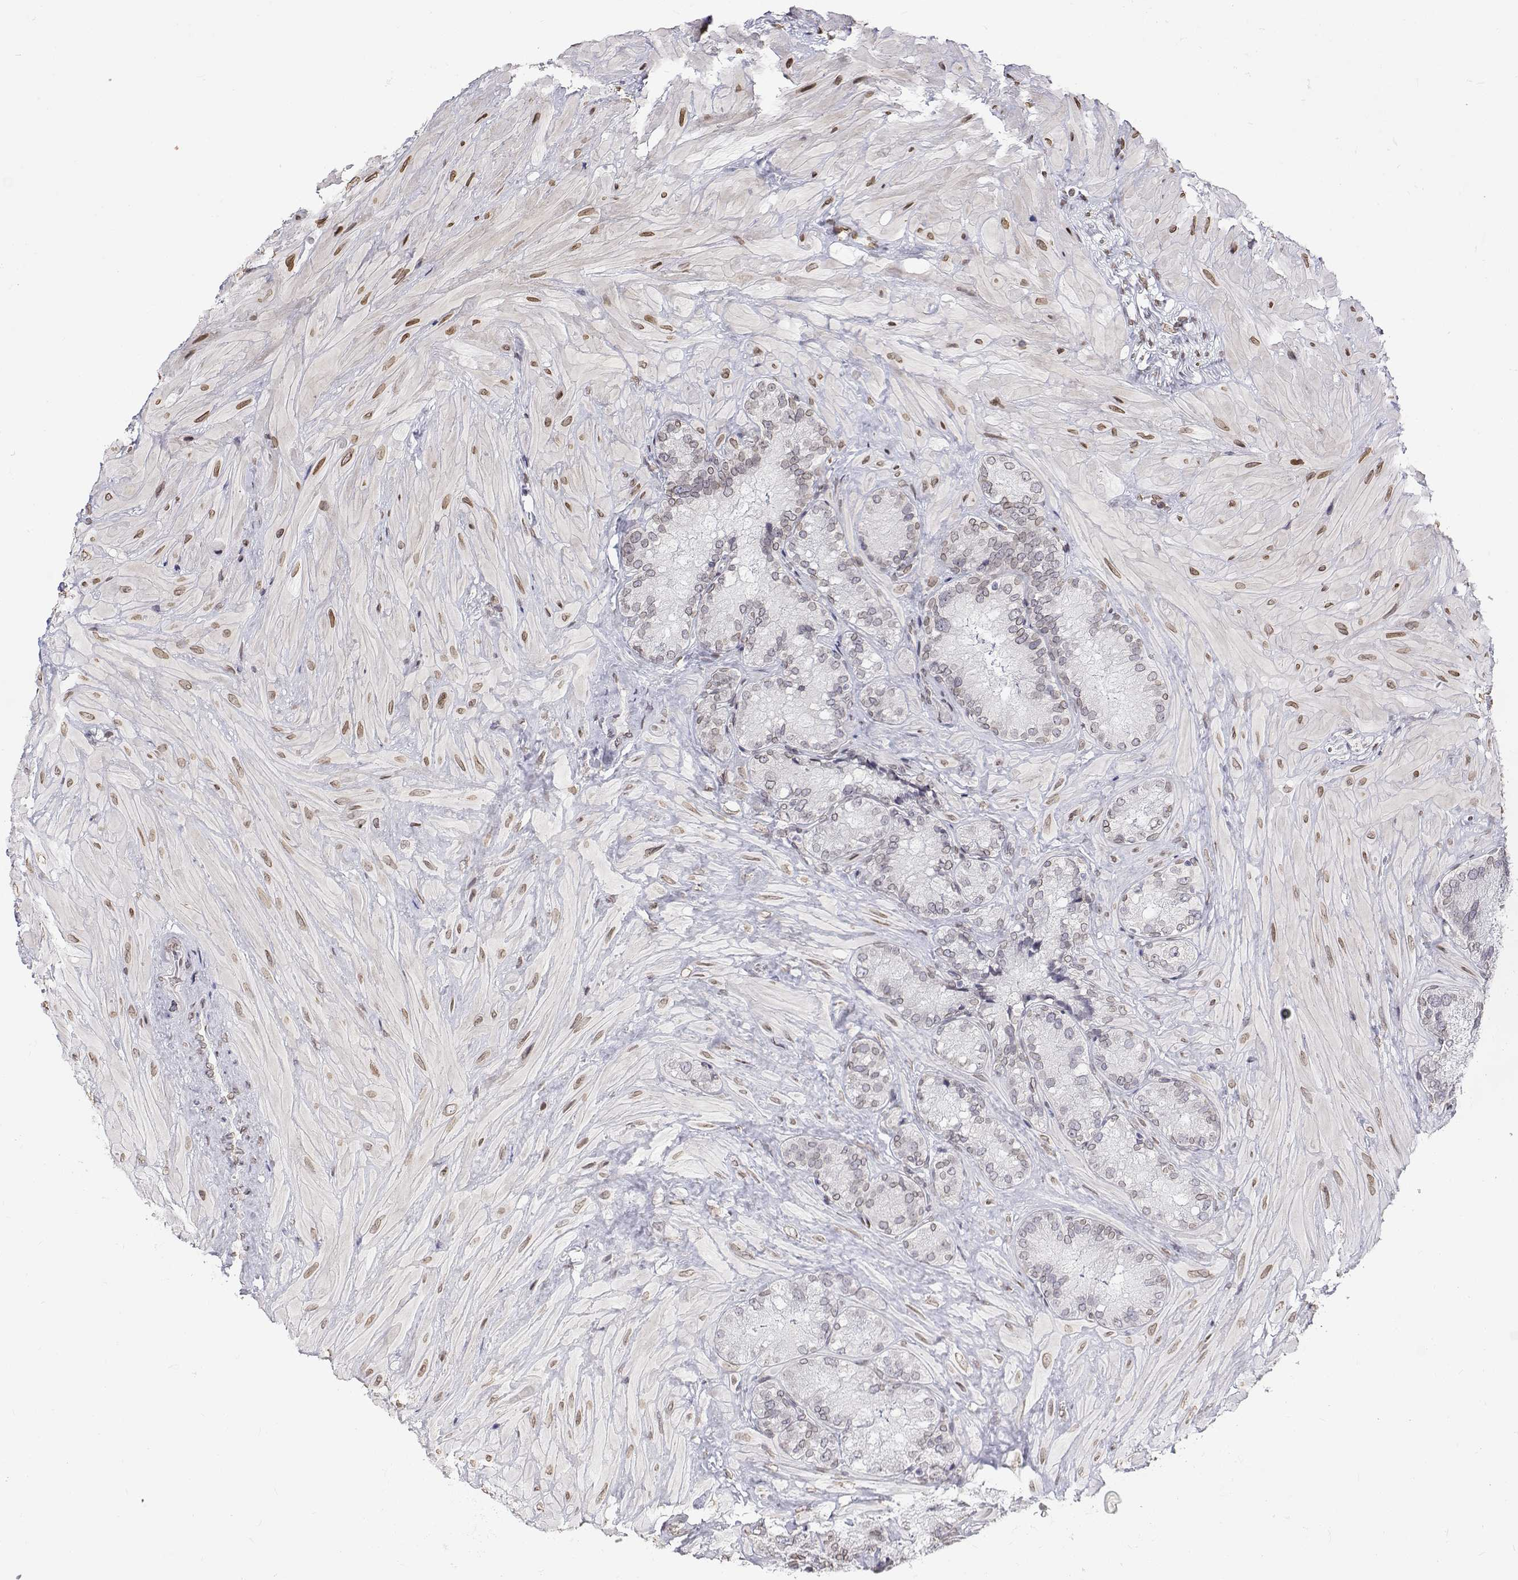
{"staining": {"intensity": "moderate", "quantity": "25%-75%", "location": "nuclear"}, "tissue": "seminal vesicle", "cell_type": "Glandular cells", "image_type": "normal", "snomed": [{"axis": "morphology", "description": "Normal tissue, NOS"}, {"axis": "topography", "description": "Seminal veicle"}], "caption": "A photomicrograph showing moderate nuclear staining in about 25%-75% of glandular cells in unremarkable seminal vesicle, as visualized by brown immunohistochemical staining.", "gene": "ZNF532", "patient": {"sex": "male", "age": 57}}